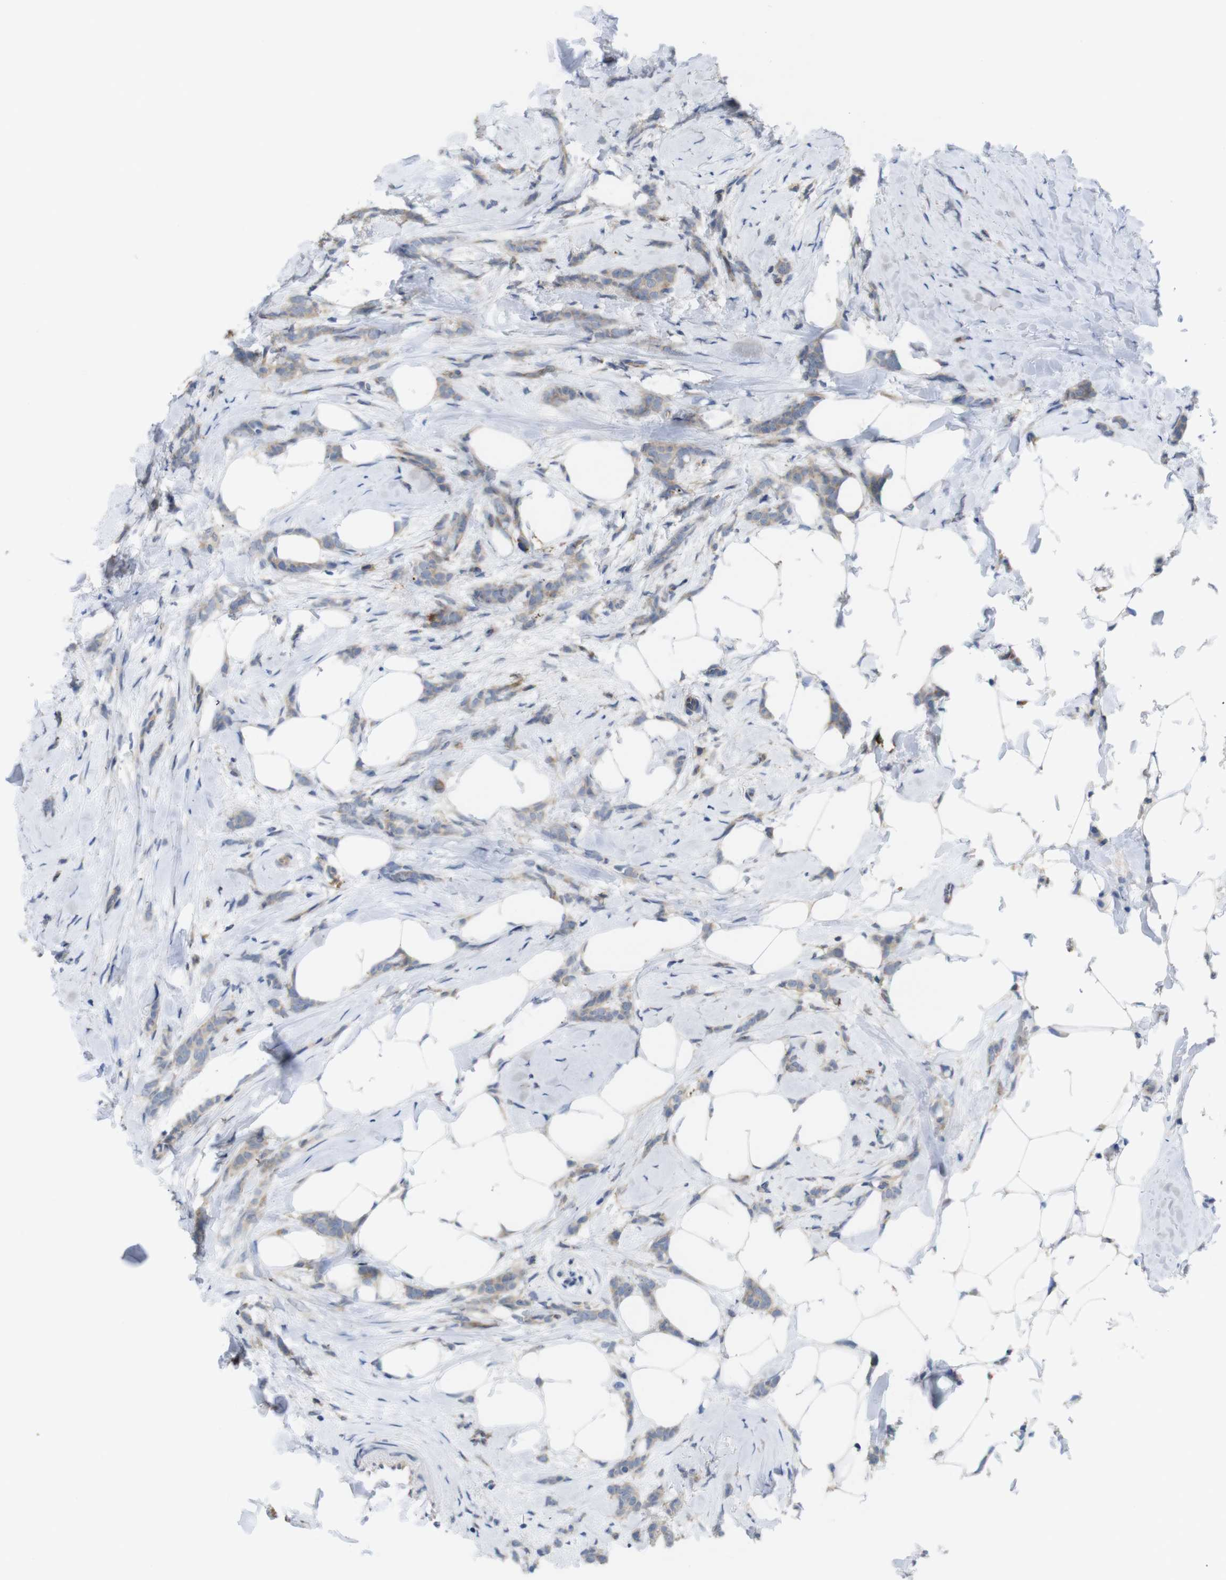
{"staining": {"intensity": "weak", "quantity": ">75%", "location": "cytoplasmic/membranous"}, "tissue": "breast cancer", "cell_type": "Tumor cells", "image_type": "cancer", "snomed": [{"axis": "morphology", "description": "Lobular carcinoma, in situ"}, {"axis": "morphology", "description": "Lobular carcinoma"}, {"axis": "topography", "description": "Breast"}], "caption": "Immunohistochemistry (IHC) photomicrograph of neoplastic tissue: breast lobular carcinoma stained using IHC shows low levels of weak protein expression localized specifically in the cytoplasmic/membranous of tumor cells, appearing as a cytoplasmic/membranous brown color.", "gene": "CCR6", "patient": {"sex": "female", "age": 41}}